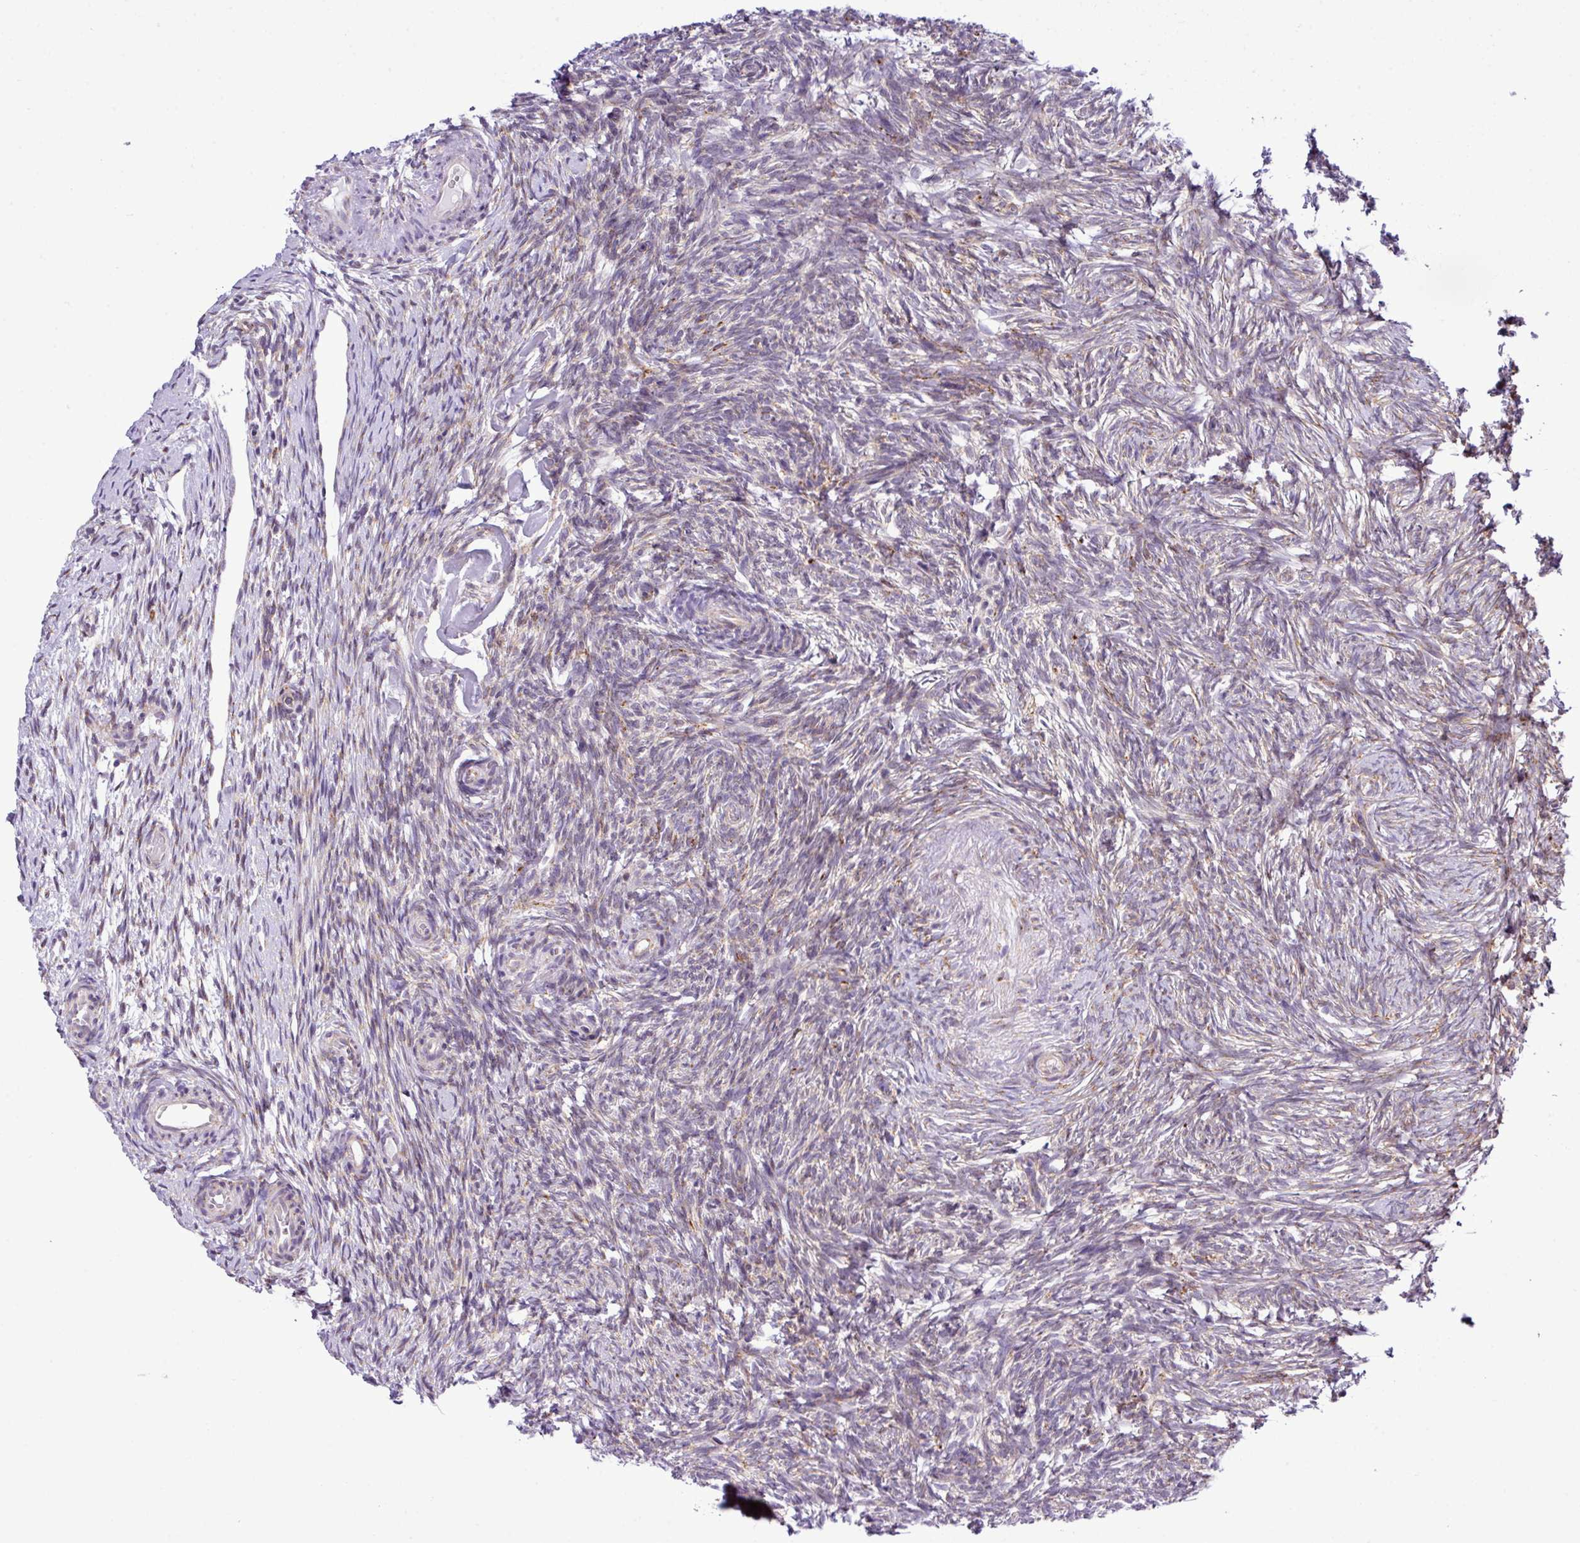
{"staining": {"intensity": "strong", "quantity": "25%-75%", "location": "cytoplasmic/membranous"}, "tissue": "ovary", "cell_type": "Follicle cells", "image_type": "normal", "snomed": [{"axis": "morphology", "description": "Normal tissue, NOS"}, {"axis": "topography", "description": "Ovary"}], "caption": "Immunohistochemistry (IHC) image of unremarkable ovary: human ovary stained using IHC displays high levels of strong protein expression localized specifically in the cytoplasmic/membranous of follicle cells, appearing as a cytoplasmic/membranous brown color.", "gene": "CFAP97", "patient": {"sex": "female", "age": 51}}